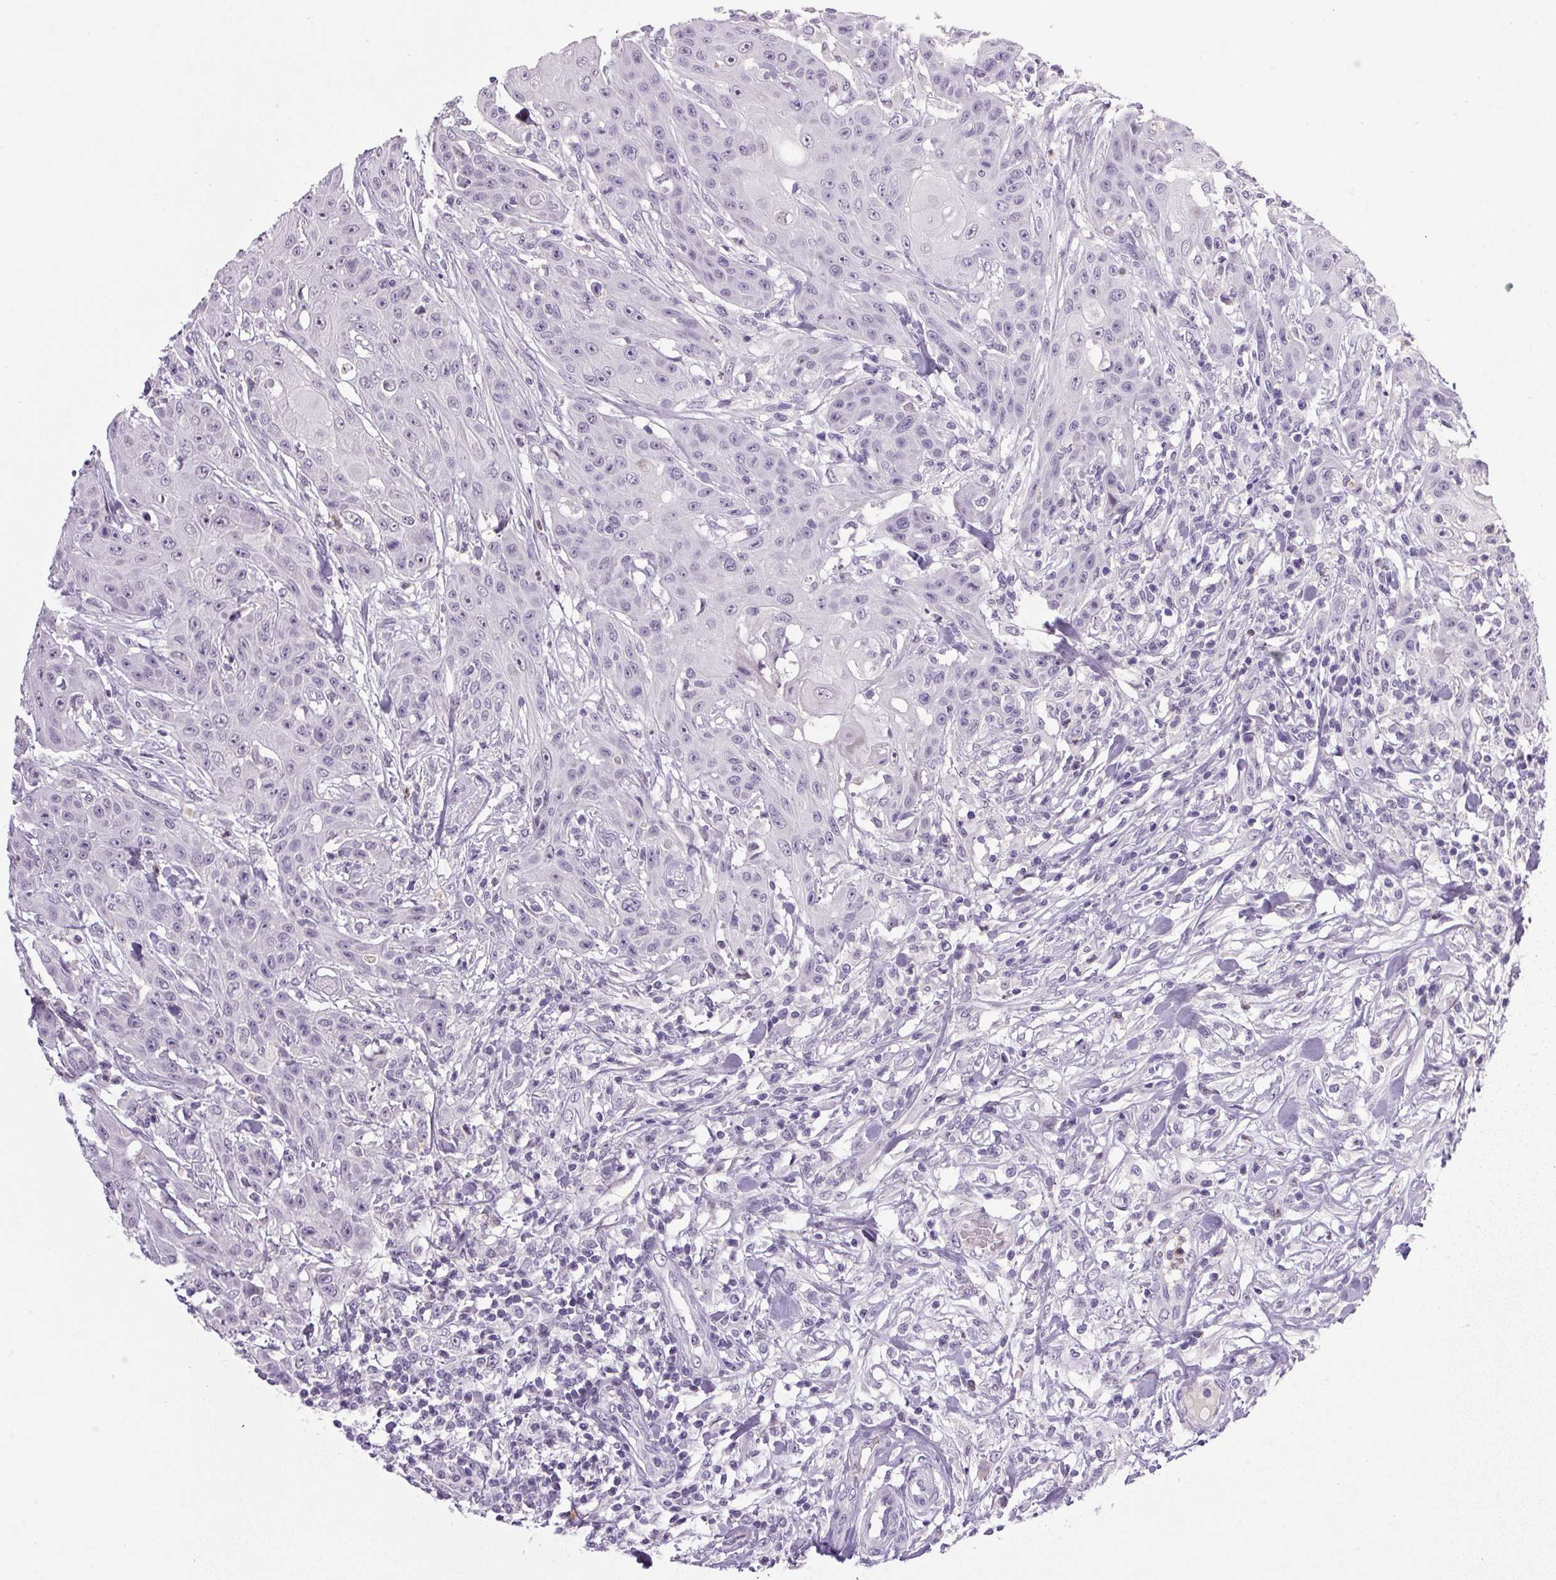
{"staining": {"intensity": "negative", "quantity": "none", "location": "none"}, "tissue": "head and neck cancer", "cell_type": "Tumor cells", "image_type": "cancer", "snomed": [{"axis": "morphology", "description": "Squamous cell carcinoma, NOS"}, {"axis": "topography", "description": "Oral tissue"}, {"axis": "topography", "description": "Head-Neck"}], "caption": "Squamous cell carcinoma (head and neck) stained for a protein using immunohistochemistry (IHC) reveals no positivity tumor cells.", "gene": "TRDN", "patient": {"sex": "female", "age": 55}}